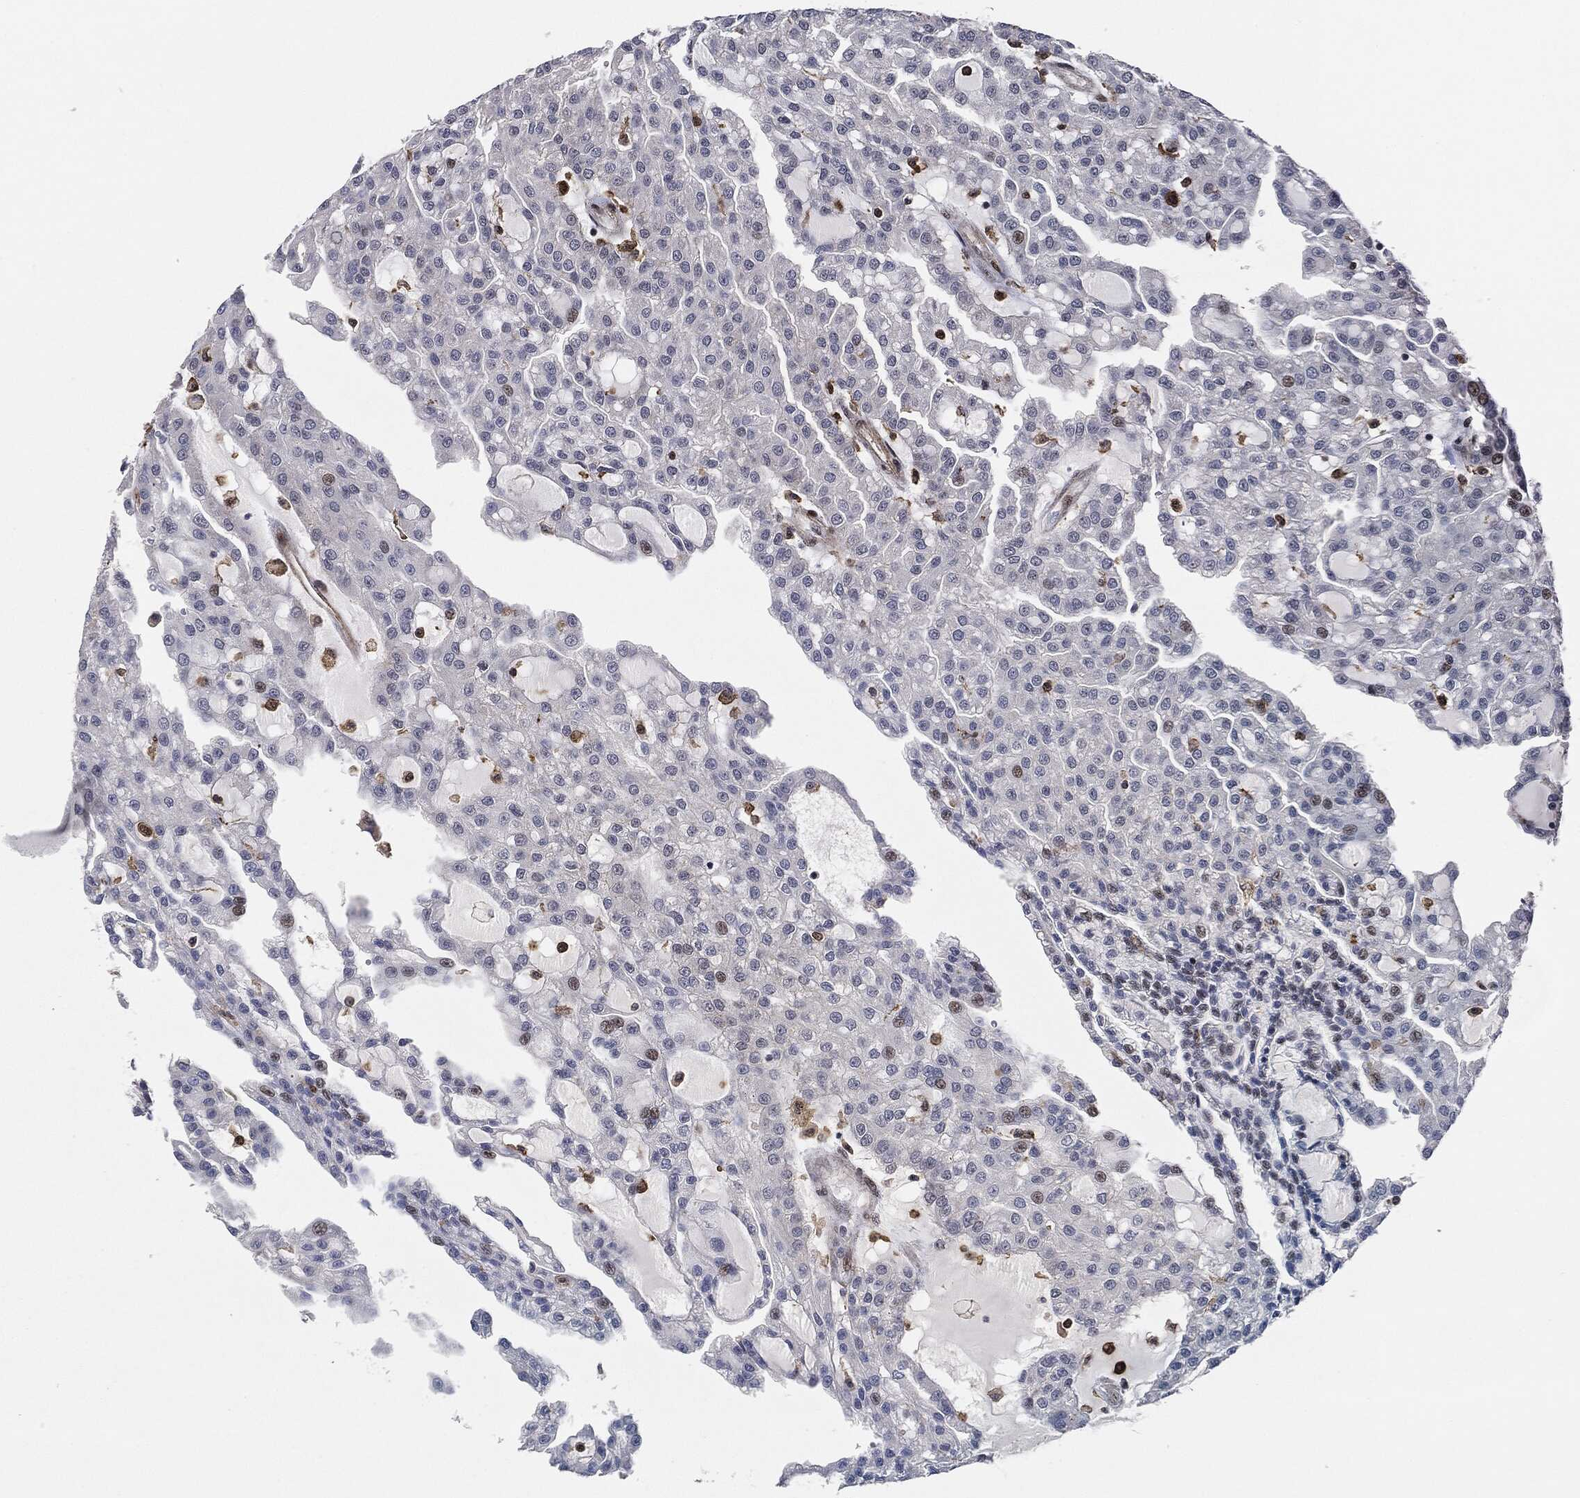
{"staining": {"intensity": "negative", "quantity": "none", "location": "none"}, "tissue": "renal cancer", "cell_type": "Tumor cells", "image_type": "cancer", "snomed": [{"axis": "morphology", "description": "Adenocarcinoma, NOS"}, {"axis": "topography", "description": "Kidney"}], "caption": "Immunohistochemistry photomicrograph of neoplastic tissue: human renal cancer (adenocarcinoma) stained with DAB (3,3'-diaminobenzidine) exhibits no significant protein staining in tumor cells.", "gene": "NANOS3", "patient": {"sex": "male", "age": 63}}